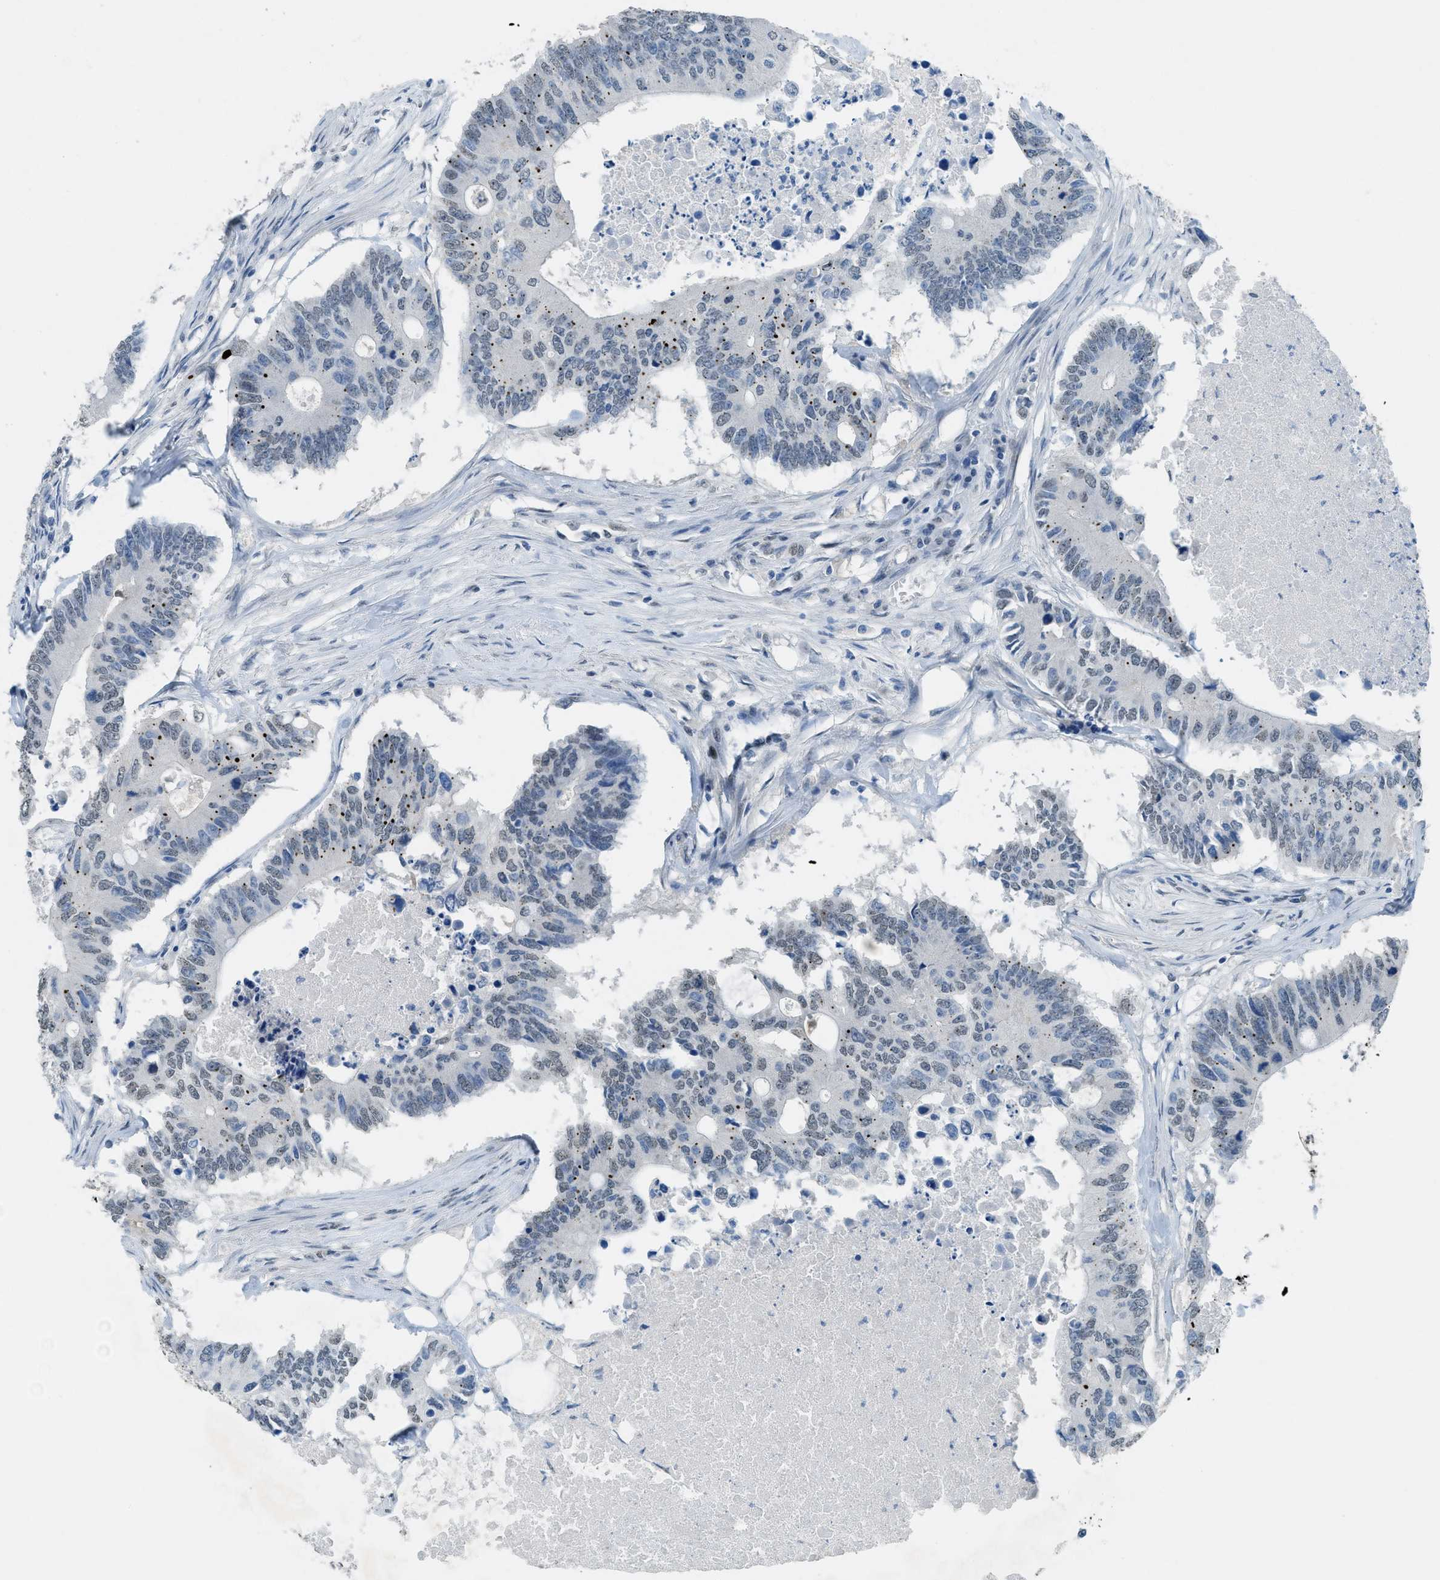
{"staining": {"intensity": "weak", "quantity": "<25%", "location": "nuclear"}, "tissue": "colorectal cancer", "cell_type": "Tumor cells", "image_type": "cancer", "snomed": [{"axis": "morphology", "description": "Adenocarcinoma, NOS"}, {"axis": "topography", "description": "Colon"}], "caption": "Protein analysis of colorectal cancer (adenocarcinoma) displays no significant staining in tumor cells.", "gene": "TTC13", "patient": {"sex": "male", "age": 71}}